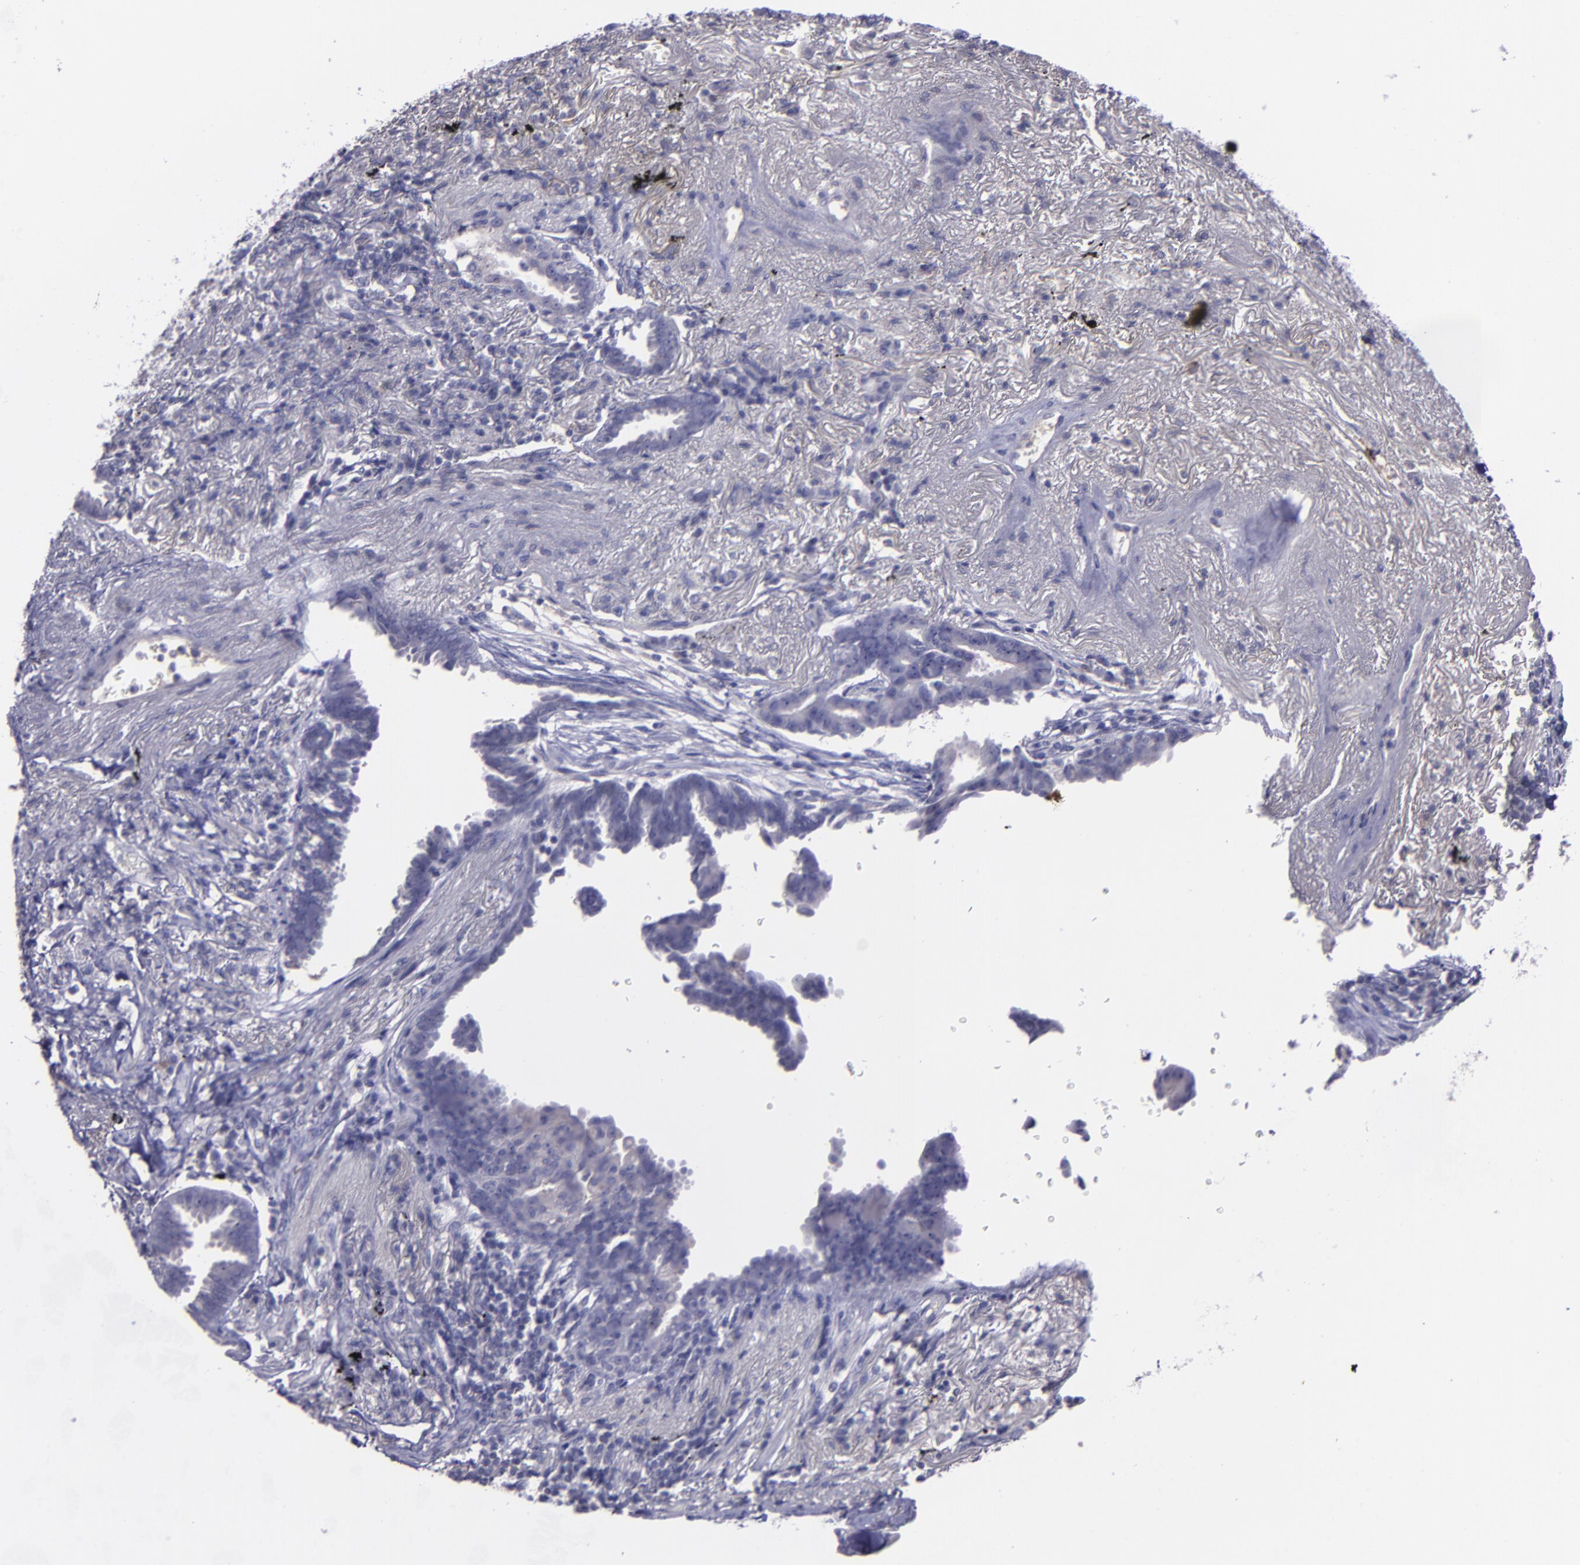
{"staining": {"intensity": "weak", "quantity": "<25%", "location": "cytoplasmic/membranous"}, "tissue": "lung cancer", "cell_type": "Tumor cells", "image_type": "cancer", "snomed": [{"axis": "morphology", "description": "Adenocarcinoma, NOS"}, {"axis": "topography", "description": "Lung"}], "caption": "This is an IHC photomicrograph of adenocarcinoma (lung). There is no staining in tumor cells.", "gene": "MASP1", "patient": {"sex": "female", "age": 64}}